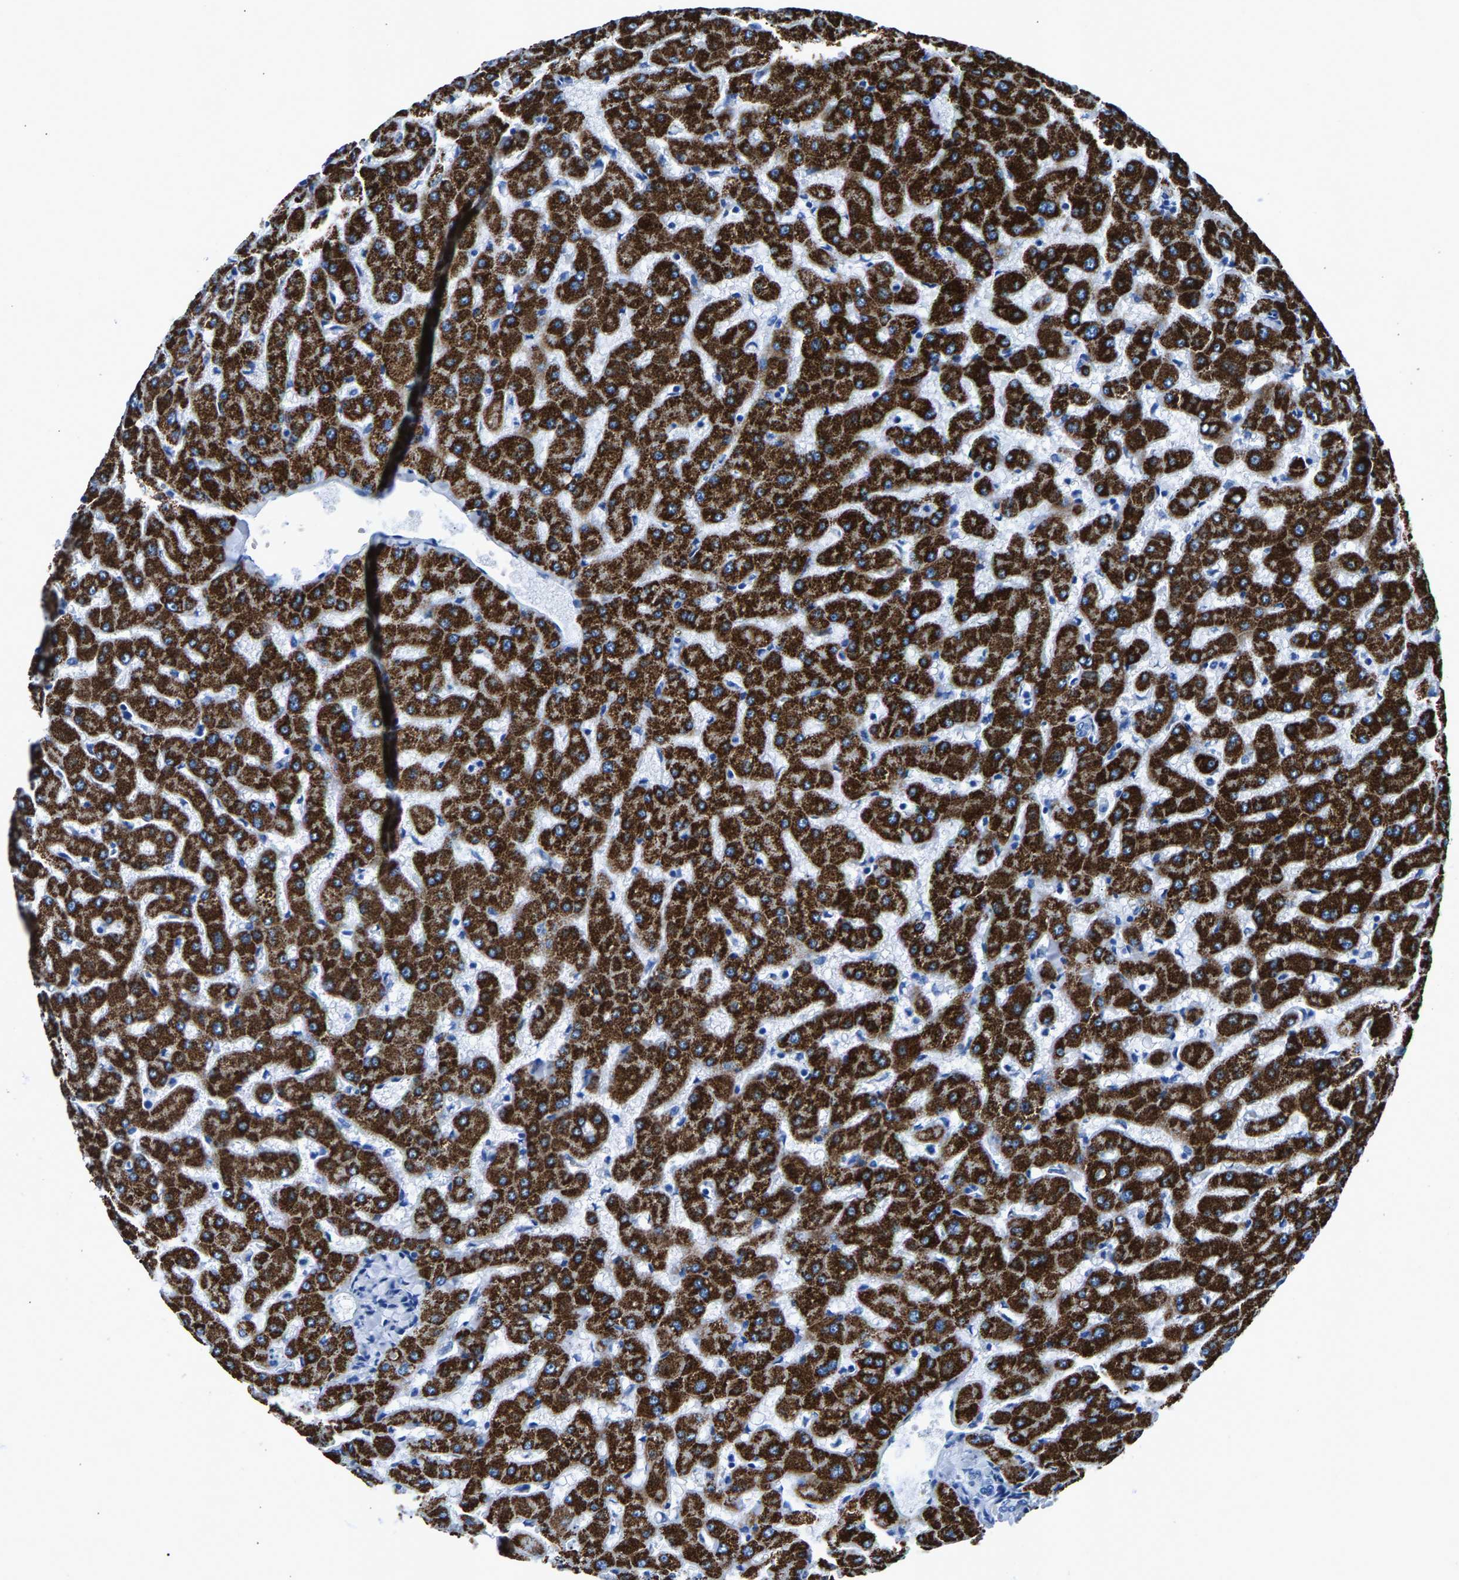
{"staining": {"intensity": "negative", "quantity": "none", "location": "none"}, "tissue": "liver", "cell_type": "Cholangiocytes", "image_type": "normal", "snomed": [{"axis": "morphology", "description": "Normal tissue, NOS"}, {"axis": "topography", "description": "Liver"}], "caption": "Immunohistochemical staining of unremarkable liver demonstrates no significant expression in cholangiocytes. (DAB (3,3'-diaminobenzidine) IHC visualized using brightfield microscopy, high magnification).", "gene": "CPS1", "patient": {"sex": "female", "age": 63}}